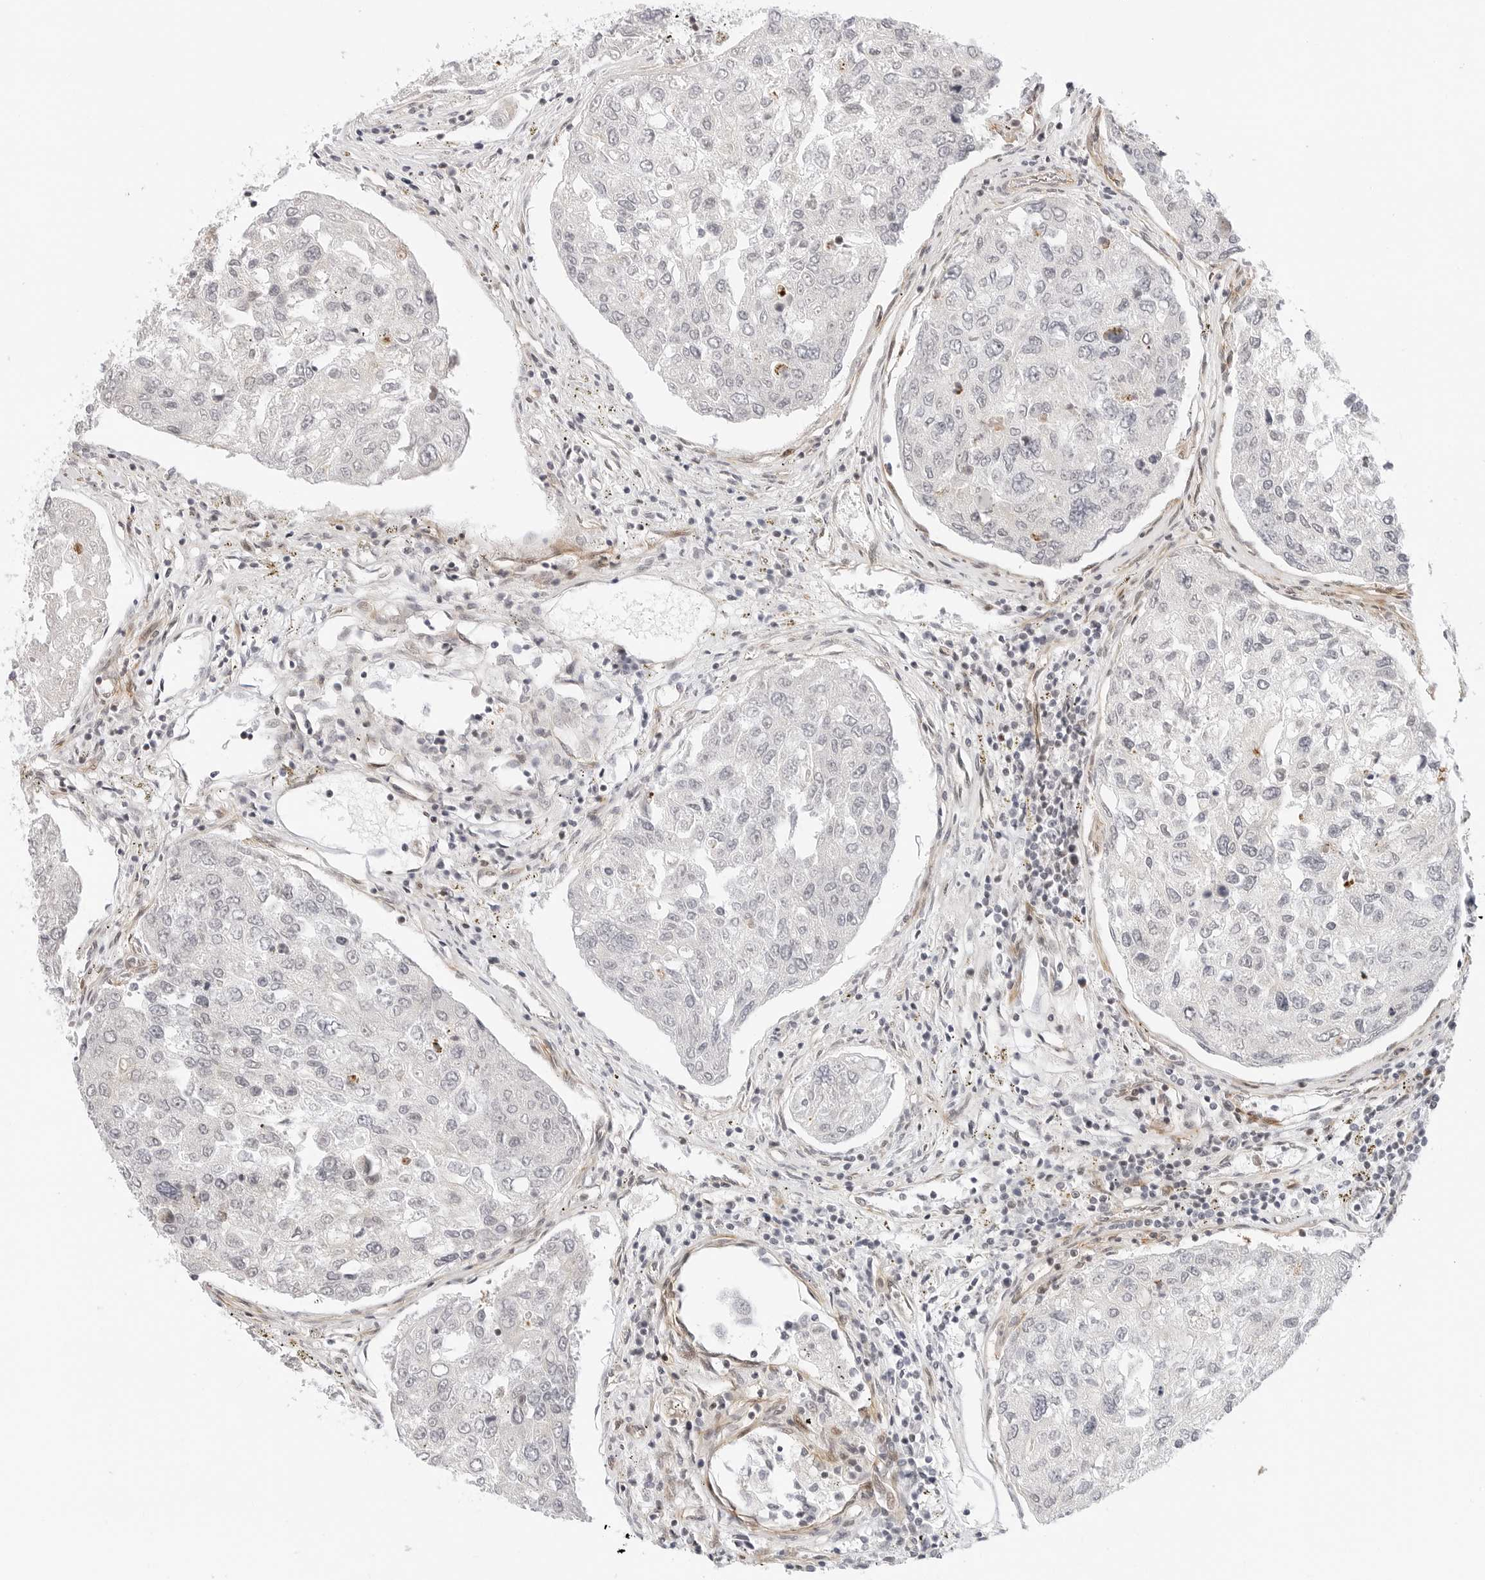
{"staining": {"intensity": "negative", "quantity": "none", "location": "none"}, "tissue": "urothelial cancer", "cell_type": "Tumor cells", "image_type": "cancer", "snomed": [{"axis": "morphology", "description": "Urothelial carcinoma, High grade"}, {"axis": "topography", "description": "Lymph node"}, {"axis": "topography", "description": "Urinary bladder"}], "caption": "Tumor cells are negative for protein expression in human urothelial carcinoma (high-grade). (DAB immunohistochemistry with hematoxylin counter stain).", "gene": "ZNF613", "patient": {"sex": "male", "age": 51}}